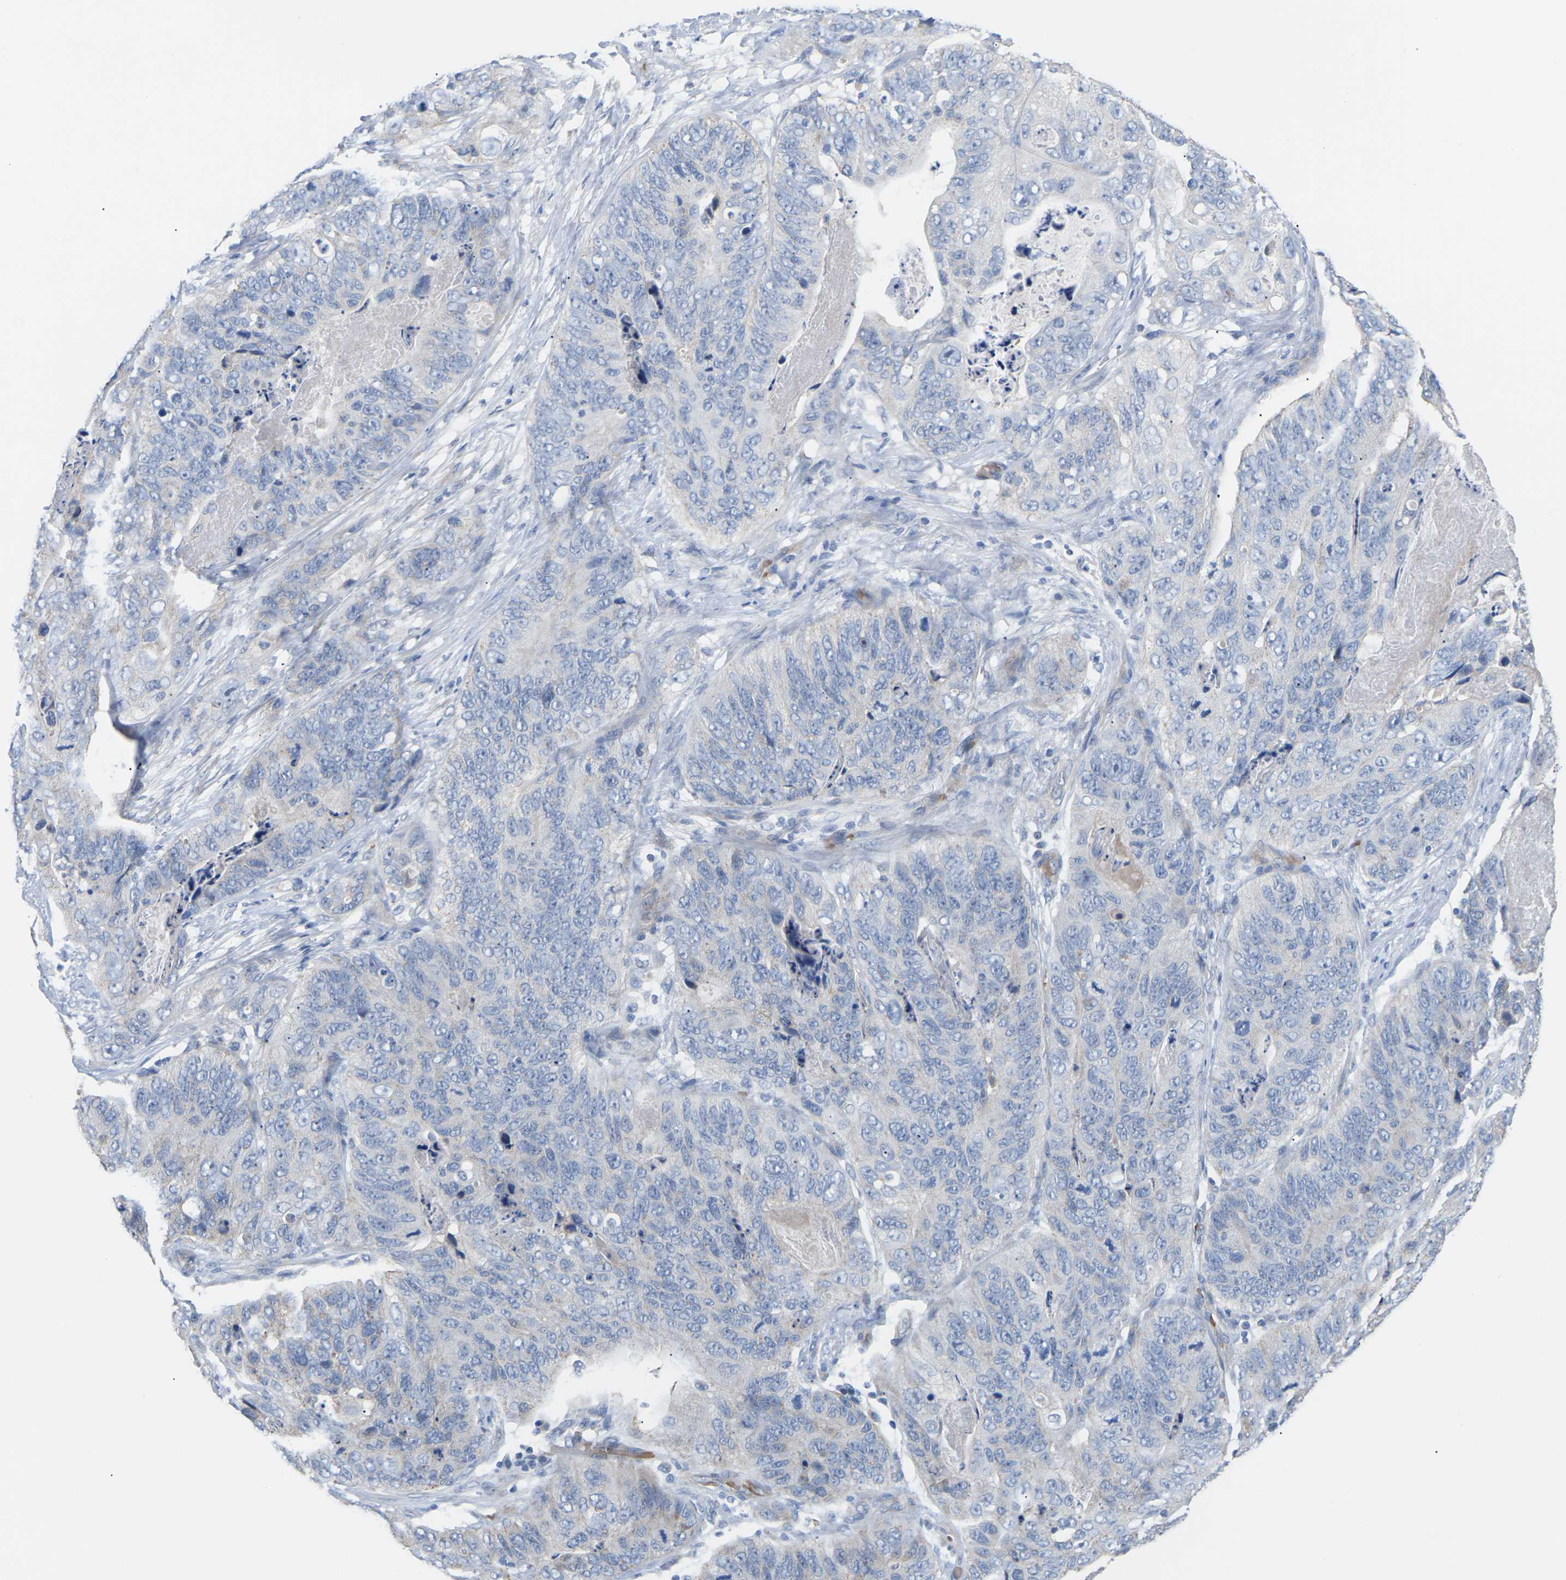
{"staining": {"intensity": "weak", "quantity": "<25%", "location": "cytoplasmic/membranous"}, "tissue": "stomach cancer", "cell_type": "Tumor cells", "image_type": "cancer", "snomed": [{"axis": "morphology", "description": "Adenocarcinoma, NOS"}, {"axis": "topography", "description": "Stomach"}], "caption": "Immunohistochemical staining of stomach cancer shows no significant staining in tumor cells.", "gene": "TMCO4", "patient": {"sex": "female", "age": 89}}